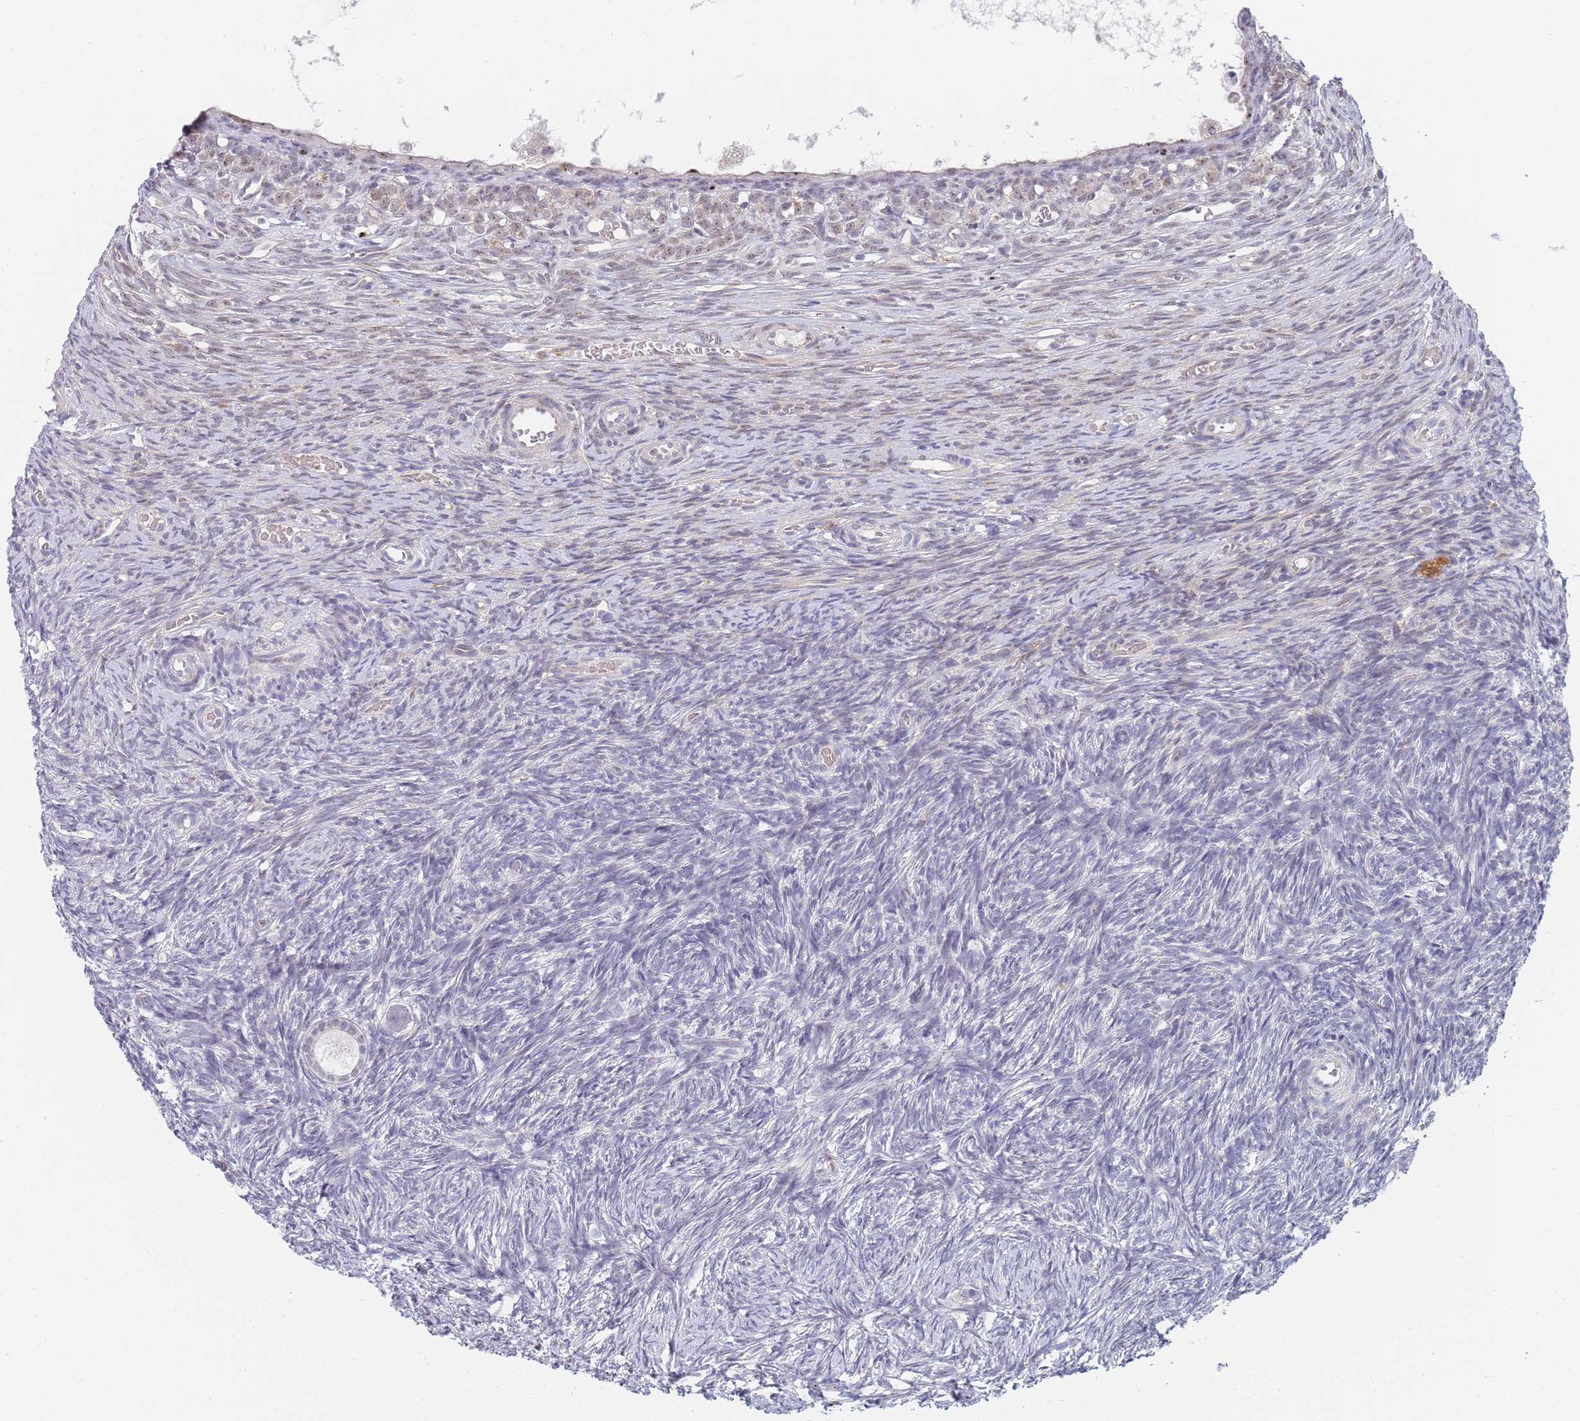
{"staining": {"intensity": "negative", "quantity": "none", "location": "none"}, "tissue": "ovary", "cell_type": "Follicle cells", "image_type": "normal", "snomed": [{"axis": "morphology", "description": "Normal tissue, NOS"}, {"axis": "topography", "description": "Ovary"}], "caption": "Immunohistochemical staining of normal human ovary displays no significant positivity in follicle cells. (DAB IHC, high magnification).", "gene": "PLCL2", "patient": {"sex": "female", "age": 39}}